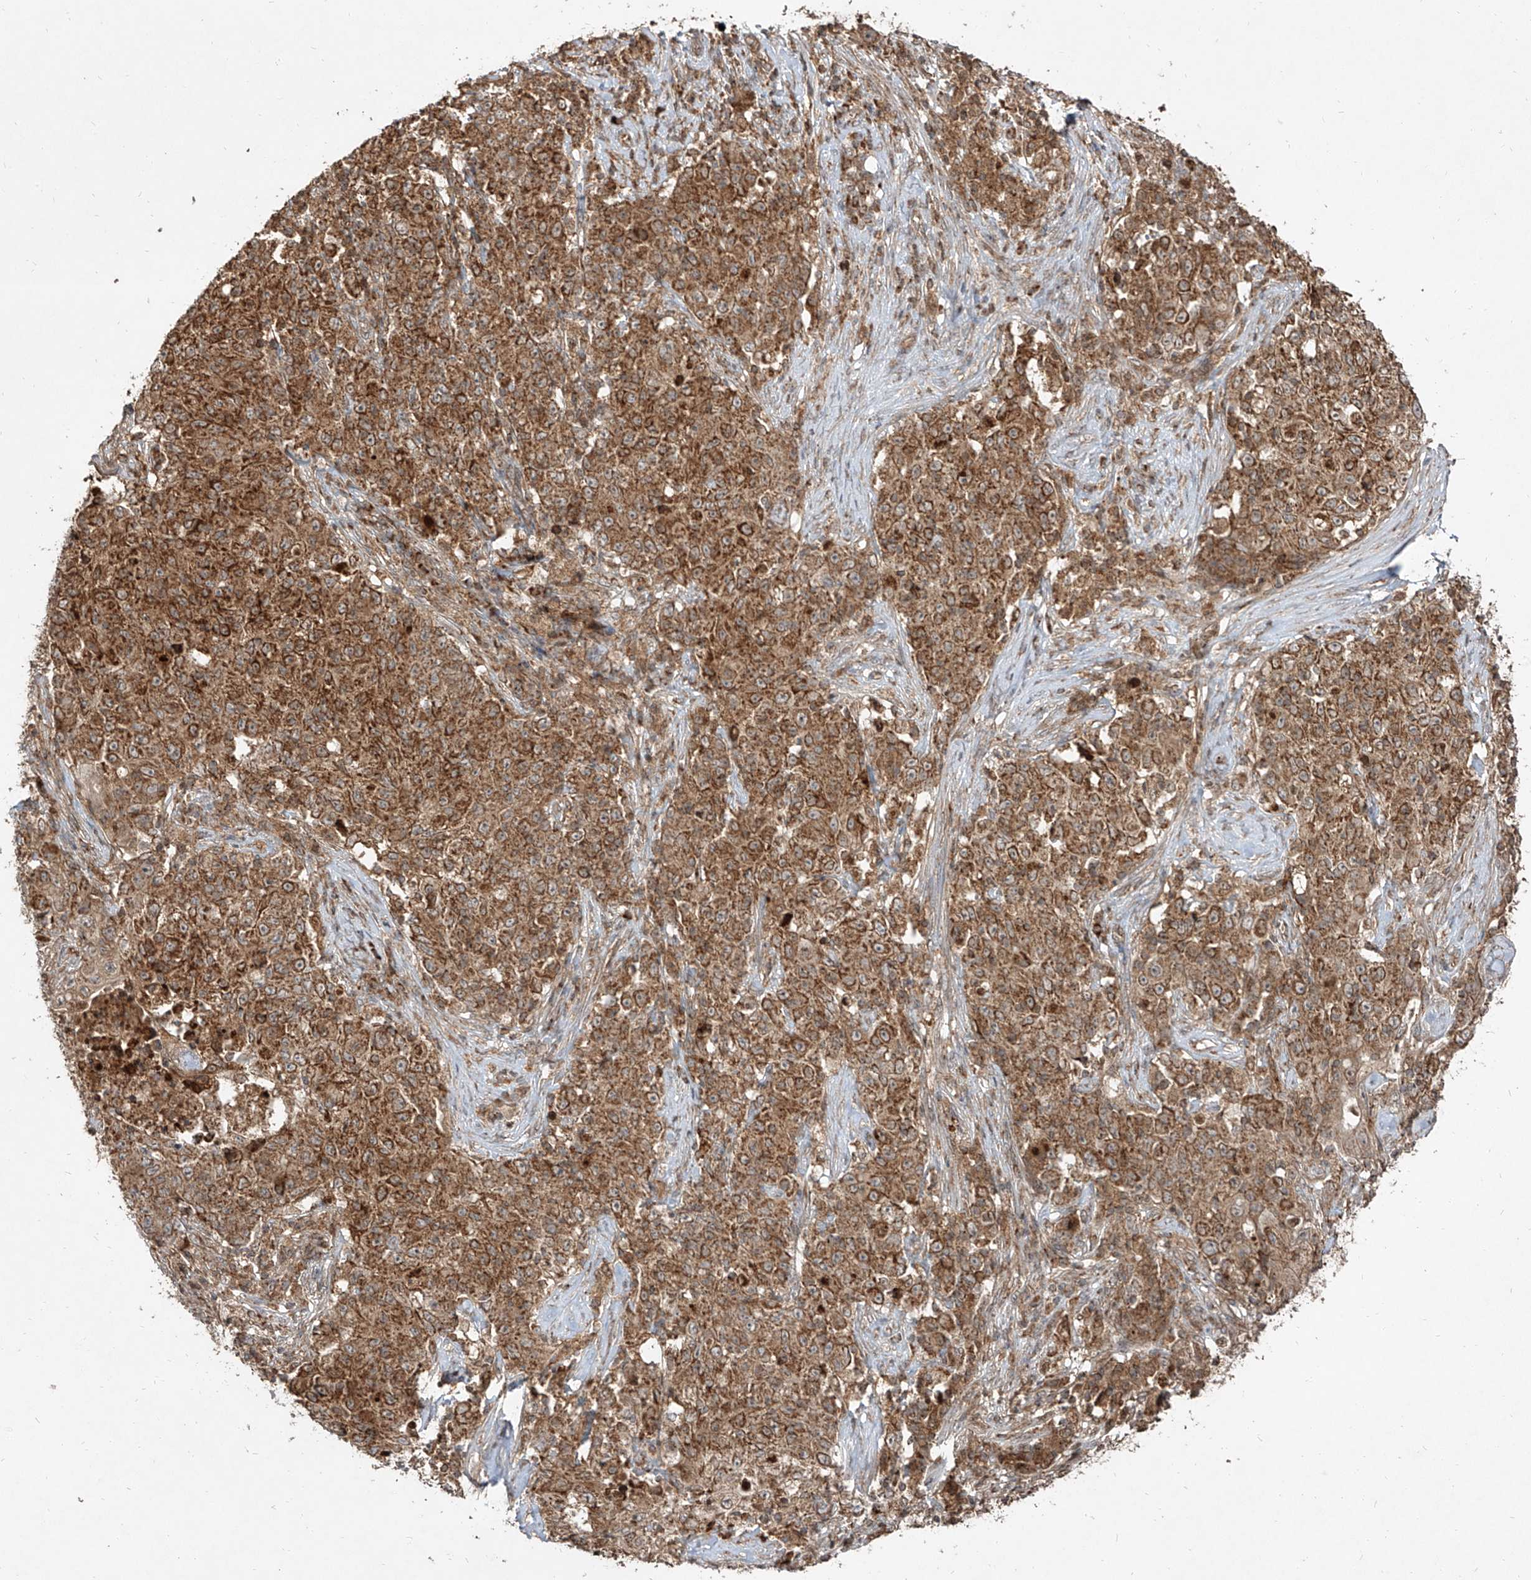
{"staining": {"intensity": "moderate", "quantity": ">75%", "location": "cytoplasmic/membranous"}, "tissue": "ovarian cancer", "cell_type": "Tumor cells", "image_type": "cancer", "snomed": [{"axis": "morphology", "description": "Carcinoma, endometroid"}, {"axis": "topography", "description": "Ovary"}], "caption": "Immunohistochemistry (IHC) of endometroid carcinoma (ovarian) demonstrates medium levels of moderate cytoplasmic/membranous positivity in approximately >75% of tumor cells.", "gene": "AIM2", "patient": {"sex": "female", "age": 42}}